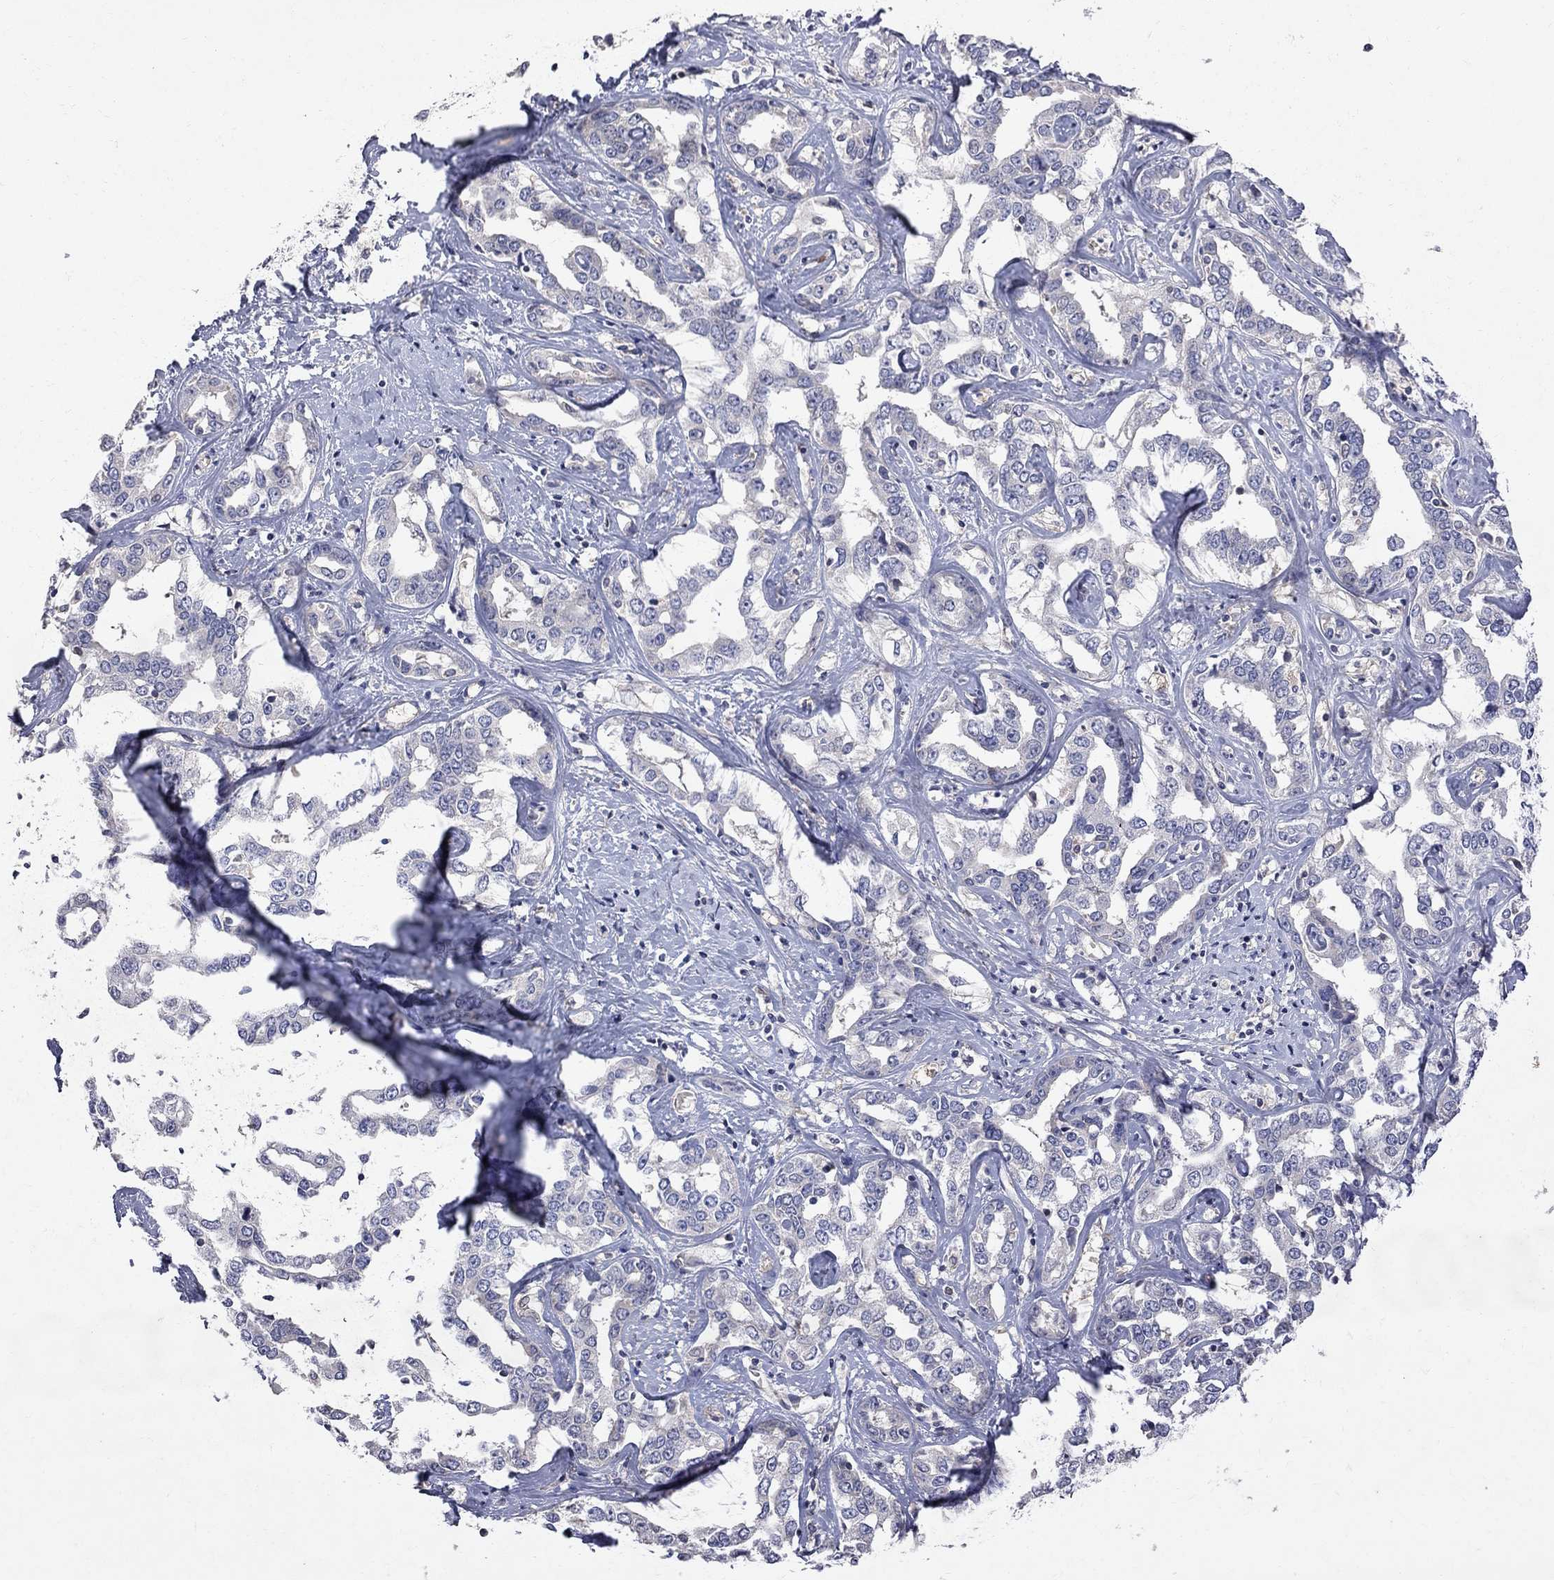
{"staining": {"intensity": "negative", "quantity": "none", "location": "none"}, "tissue": "liver cancer", "cell_type": "Tumor cells", "image_type": "cancer", "snomed": [{"axis": "morphology", "description": "Cholangiocarcinoma"}, {"axis": "topography", "description": "Liver"}], "caption": "Image shows no significant protein staining in tumor cells of liver cancer (cholangiocarcinoma).", "gene": "ABI3", "patient": {"sex": "male", "age": 59}}